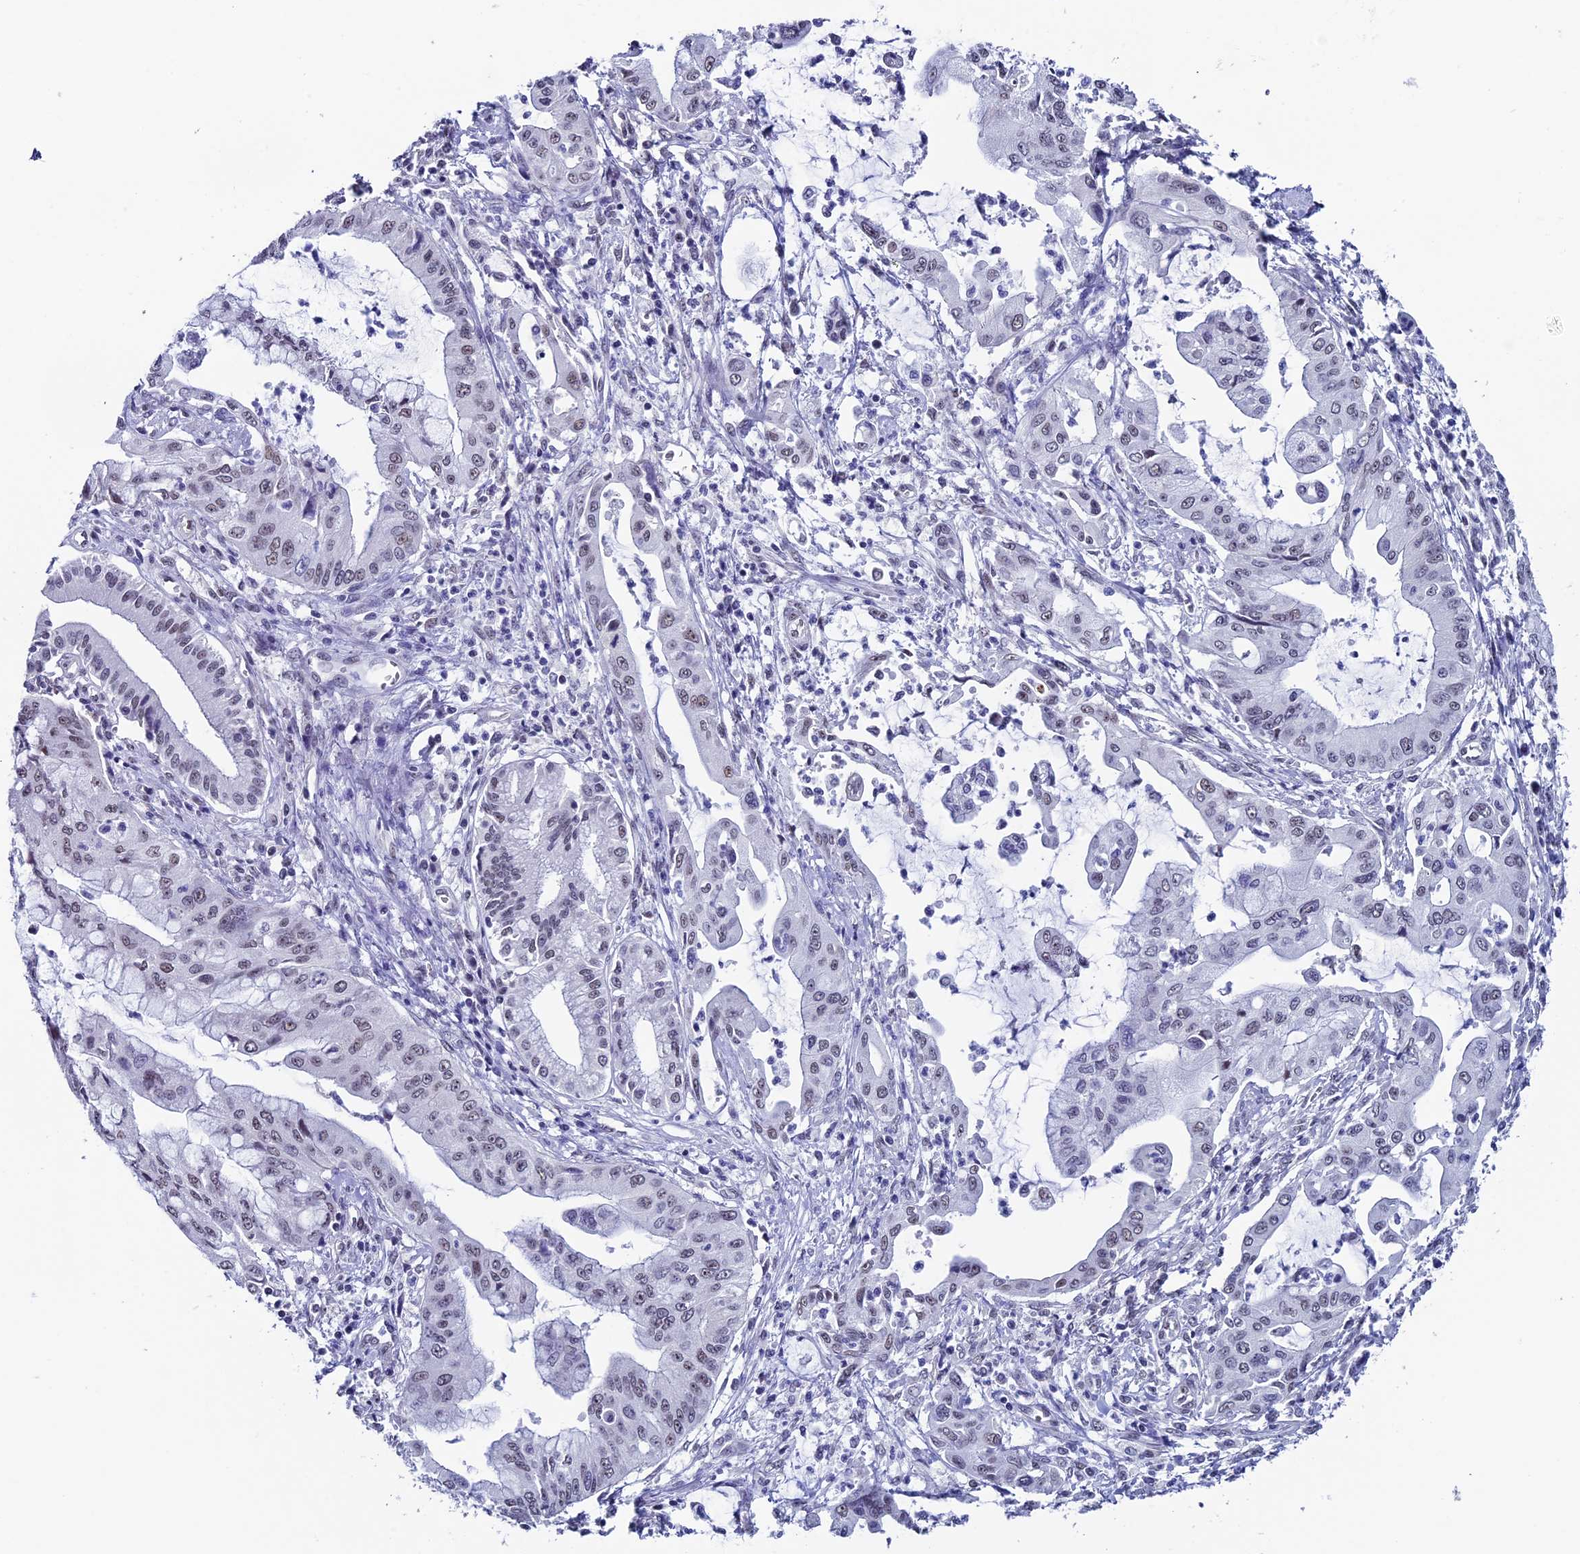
{"staining": {"intensity": "weak", "quantity": "<25%", "location": "nuclear"}, "tissue": "pancreatic cancer", "cell_type": "Tumor cells", "image_type": "cancer", "snomed": [{"axis": "morphology", "description": "Adenocarcinoma, NOS"}, {"axis": "topography", "description": "Pancreas"}], "caption": "Tumor cells are negative for brown protein staining in adenocarcinoma (pancreatic).", "gene": "CD2BP2", "patient": {"sex": "male", "age": 46}}